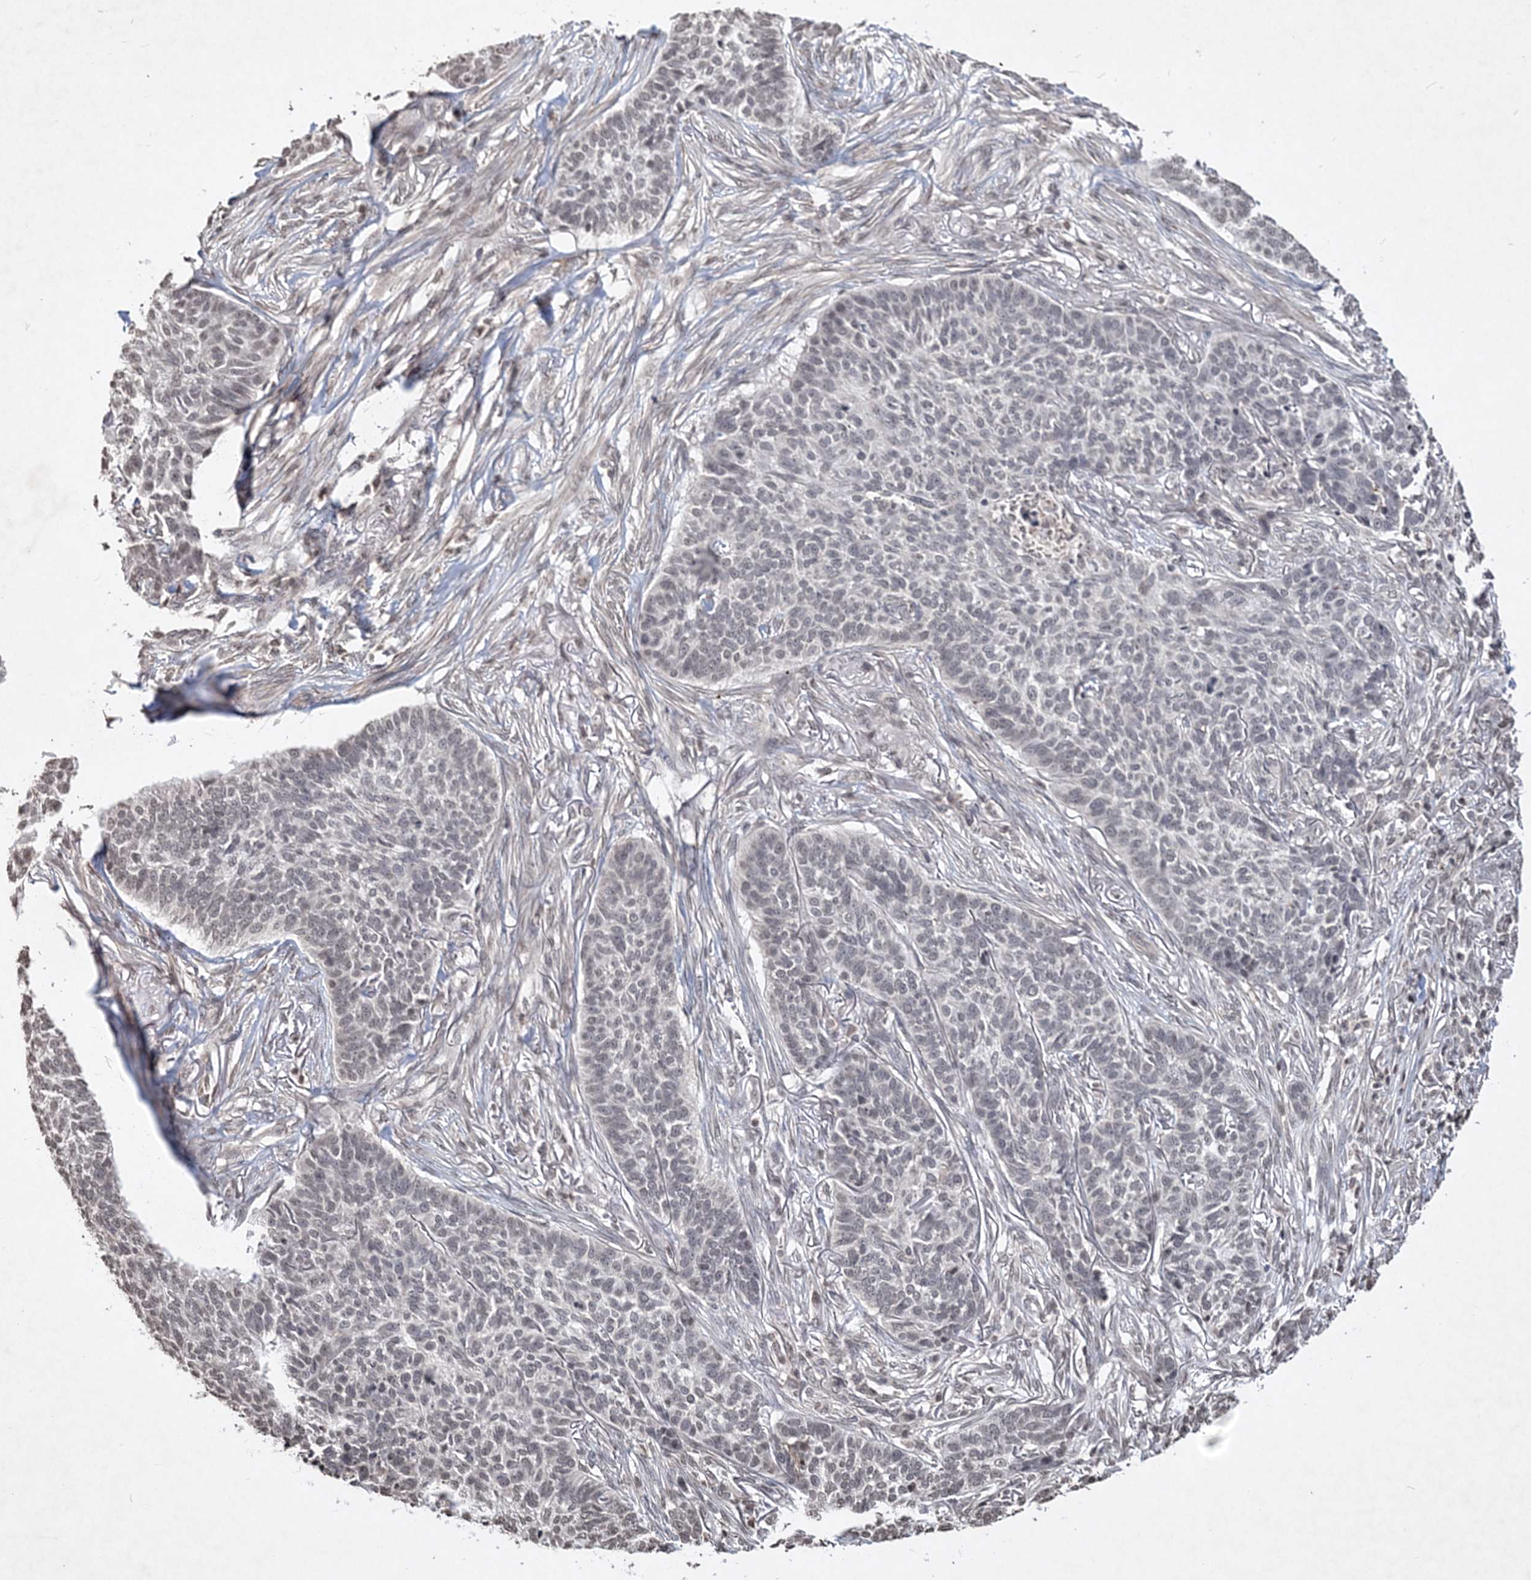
{"staining": {"intensity": "weak", "quantity": "25%-75%", "location": "nuclear"}, "tissue": "skin cancer", "cell_type": "Tumor cells", "image_type": "cancer", "snomed": [{"axis": "morphology", "description": "Basal cell carcinoma"}, {"axis": "topography", "description": "Skin"}], "caption": "An immunohistochemistry micrograph of tumor tissue is shown. Protein staining in brown labels weak nuclear positivity in skin cancer (basal cell carcinoma) within tumor cells.", "gene": "SOWAHB", "patient": {"sex": "male", "age": 85}}